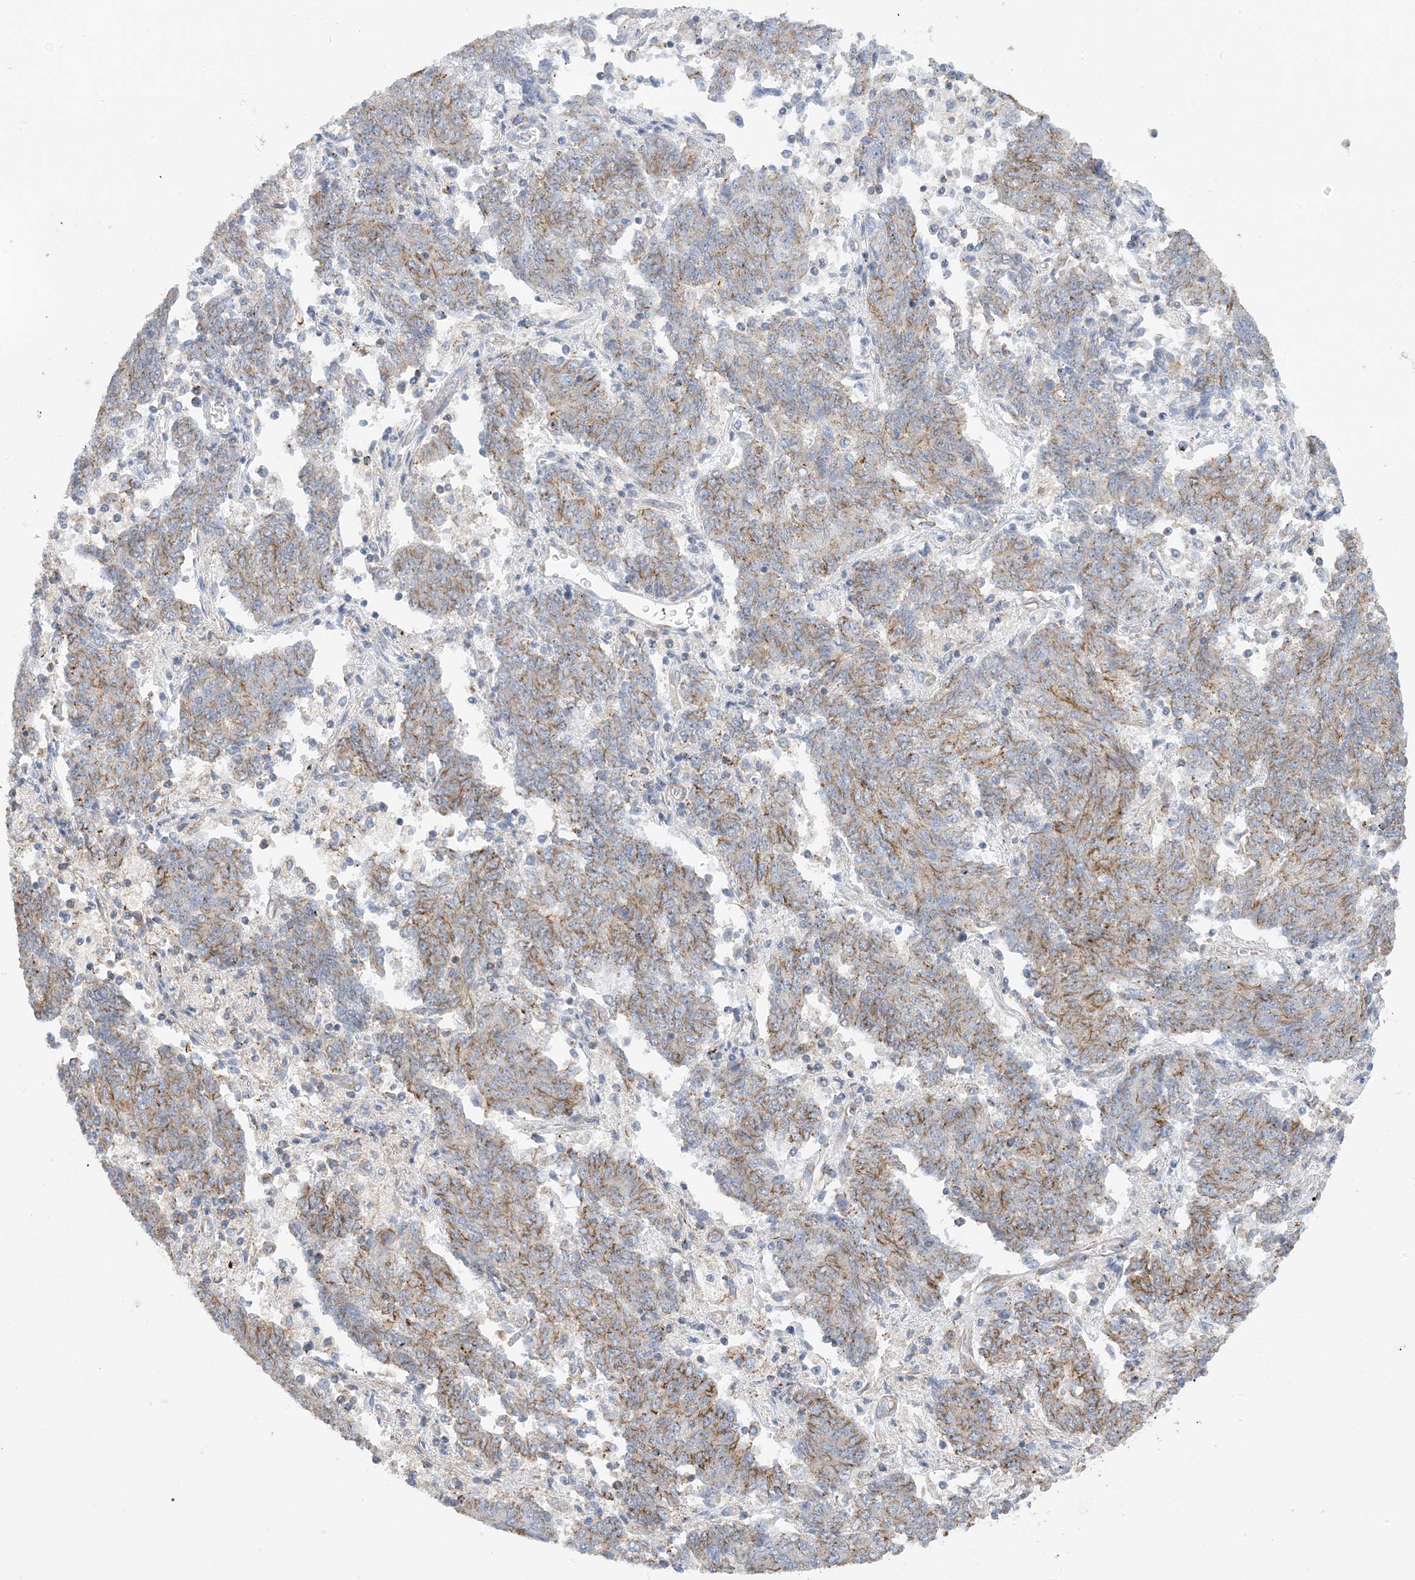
{"staining": {"intensity": "moderate", "quantity": "25%-75%", "location": "cytoplasmic/membranous"}, "tissue": "endometrial cancer", "cell_type": "Tumor cells", "image_type": "cancer", "snomed": [{"axis": "morphology", "description": "Adenocarcinoma, NOS"}, {"axis": "topography", "description": "Endometrium"}], "caption": "Endometrial adenocarcinoma was stained to show a protein in brown. There is medium levels of moderate cytoplasmic/membranous staining in about 25%-75% of tumor cells.", "gene": "CALHM5", "patient": {"sex": "female", "age": 80}}